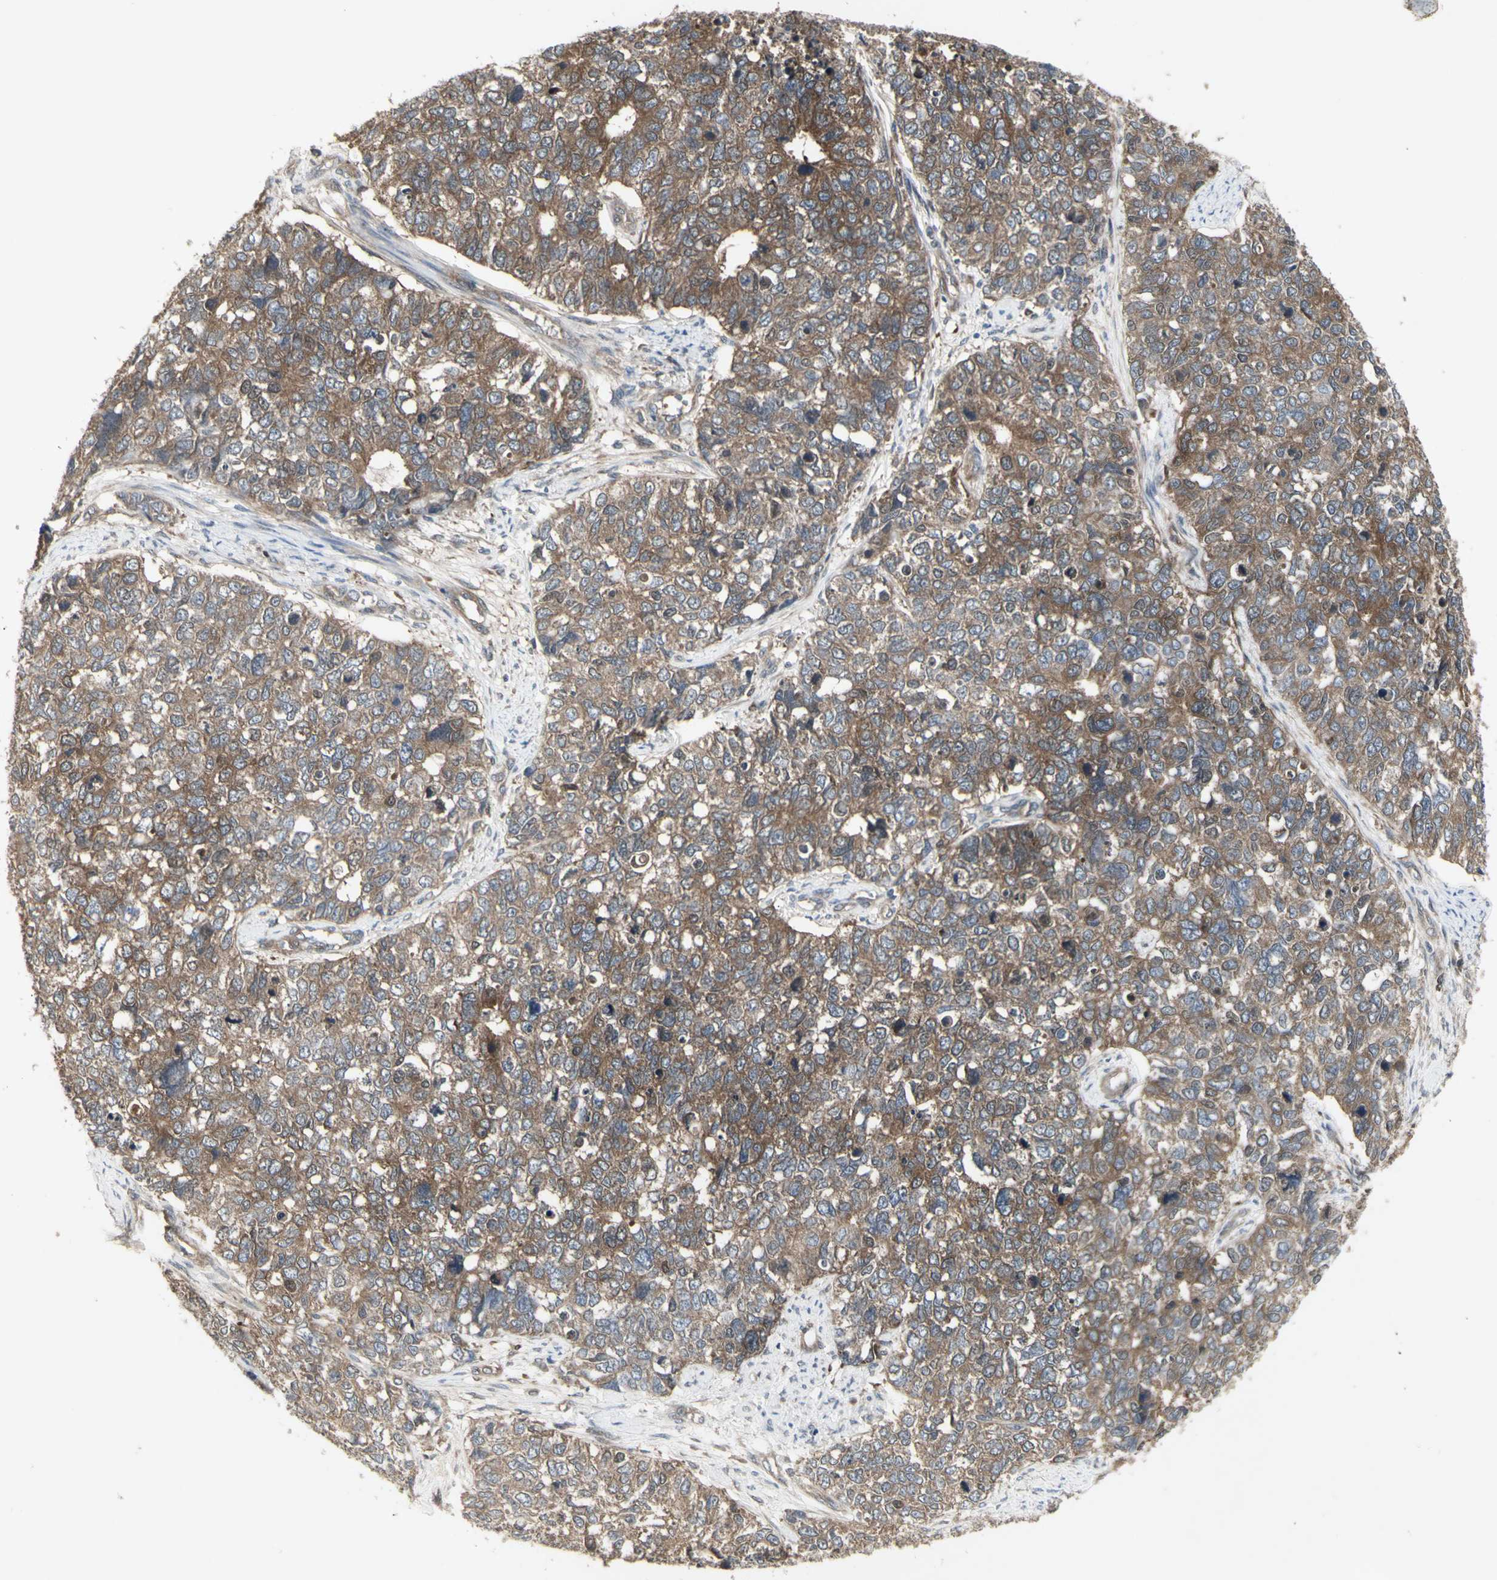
{"staining": {"intensity": "moderate", "quantity": ">75%", "location": "cytoplasmic/membranous"}, "tissue": "cervical cancer", "cell_type": "Tumor cells", "image_type": "cancer", "snomed": [{"axis": "morphology", "description": "Squamous cell carcinoma, NOS"}, {"axis": "topography", "description": "Cervix"}], "caption": "An immunohistochemistry (IHC) histopathology image of tumor tissue is shown. Protein staining in brown shows moderate cytoplasmic/membranous positivity in cervical cancer within tumor cells.", "gene": "CHURC1-FNTB", "patient": {"sex": "female", "age": 63}}